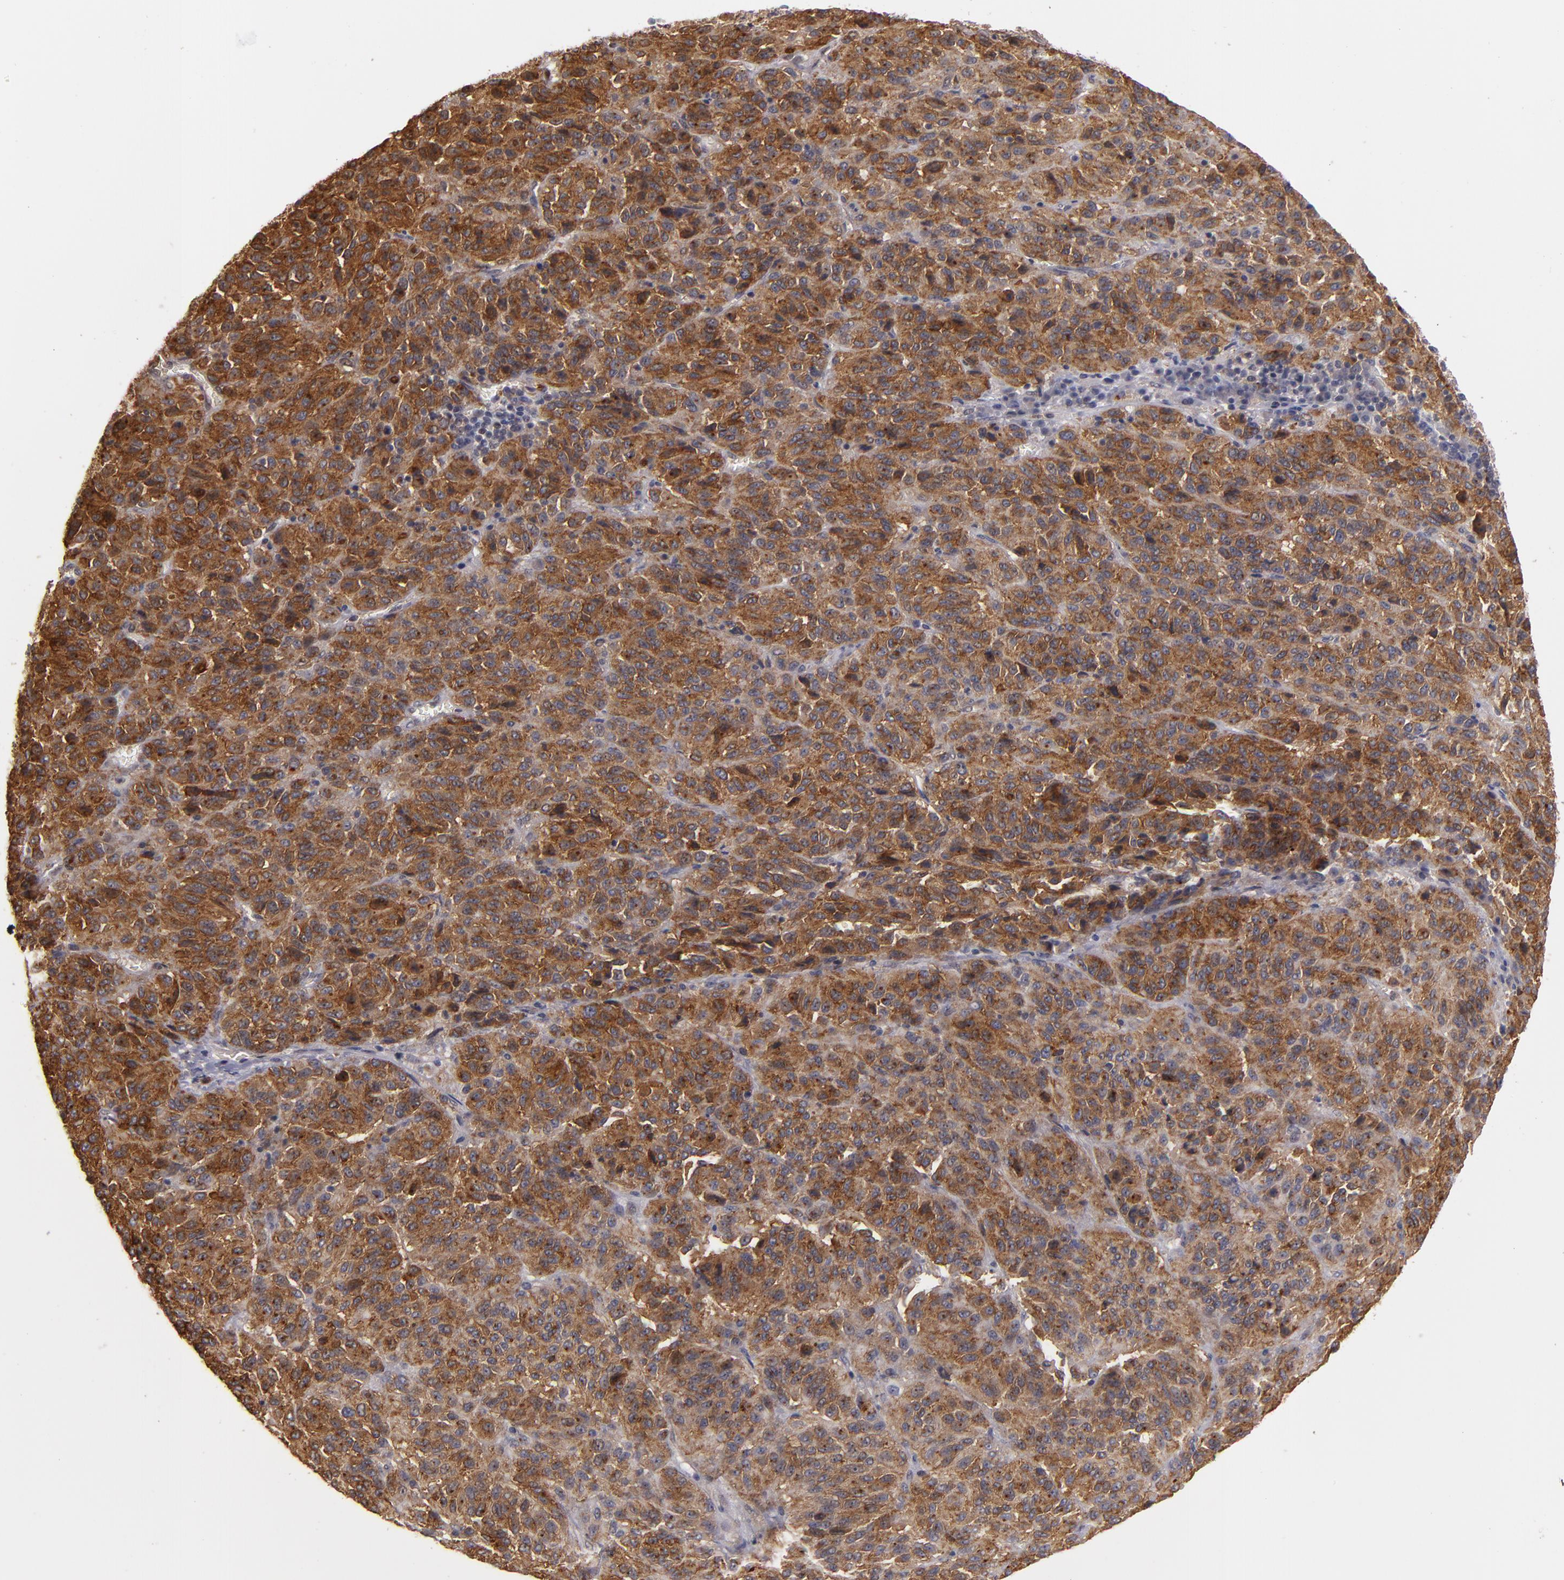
{"staining": {"intensity": "strong", "quantity": ">75%", "location": "cytoplasmic/membranous"}, "tissue": "melanoma", "cell_type": "Tumor cells", "image_type": "cancer", "snomed": [{"axis": "morphology", "description": "Malignant melanoma, Metastatic site"}, {"axis": "topography", "description": "Lung"}], "caption": "Protein staining by immunohistochemistry (IHC) exhibits strong cytoplasmic/membranous staining in approximately >75% of tumor cells in melanoma. The protein of interest is shown in brown color, while the nuclei are stained blue.", "gene": "STX3", "patient": {"sex": "male", "age": 64}}